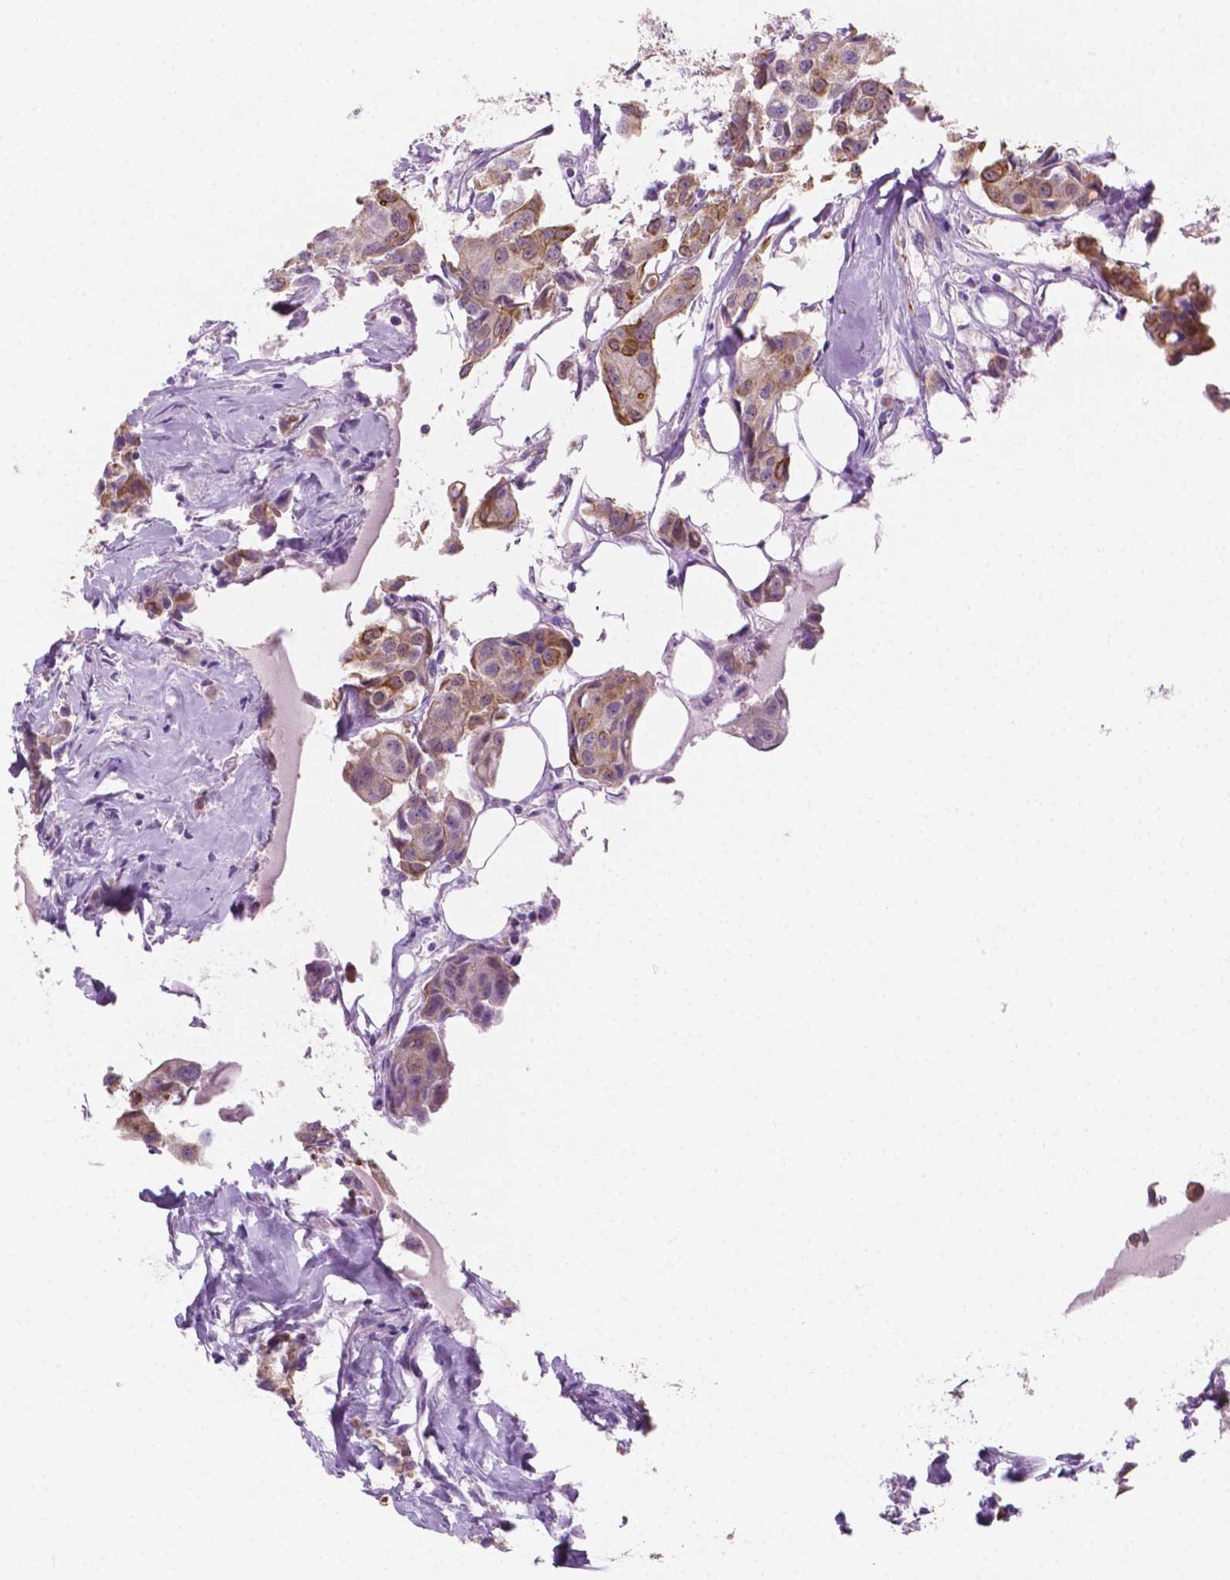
{"staining": {"intensity": "weak", "quantity": "25%-75%", "location": "cytoplasmic/membranous"}, "tissue": "breast cancer", "cell_type": "Tumor cells", "image_type": "cancer", "snomed": [{"axis": "morphology", "description": "Duct carcinoma"}, {"axis": "topography", "description": "Breast"}, {"axis": "topography", "description": "Lymph node"}], "caption": "Immunohistochemical staining of human invasive ductal carcinoma (breast) demonstrates low levels of weak cytoplasmic/membranous protein positivity in approximately 25%-75% of tumor cells. The staining was performed using DAB to visualize the protein expression in brown, while the nuclei were stained in blue with hematoxylin (Magnification: 20x).", "gene": "EPPK1", "patient": {"sex": "female", "age": 80}}